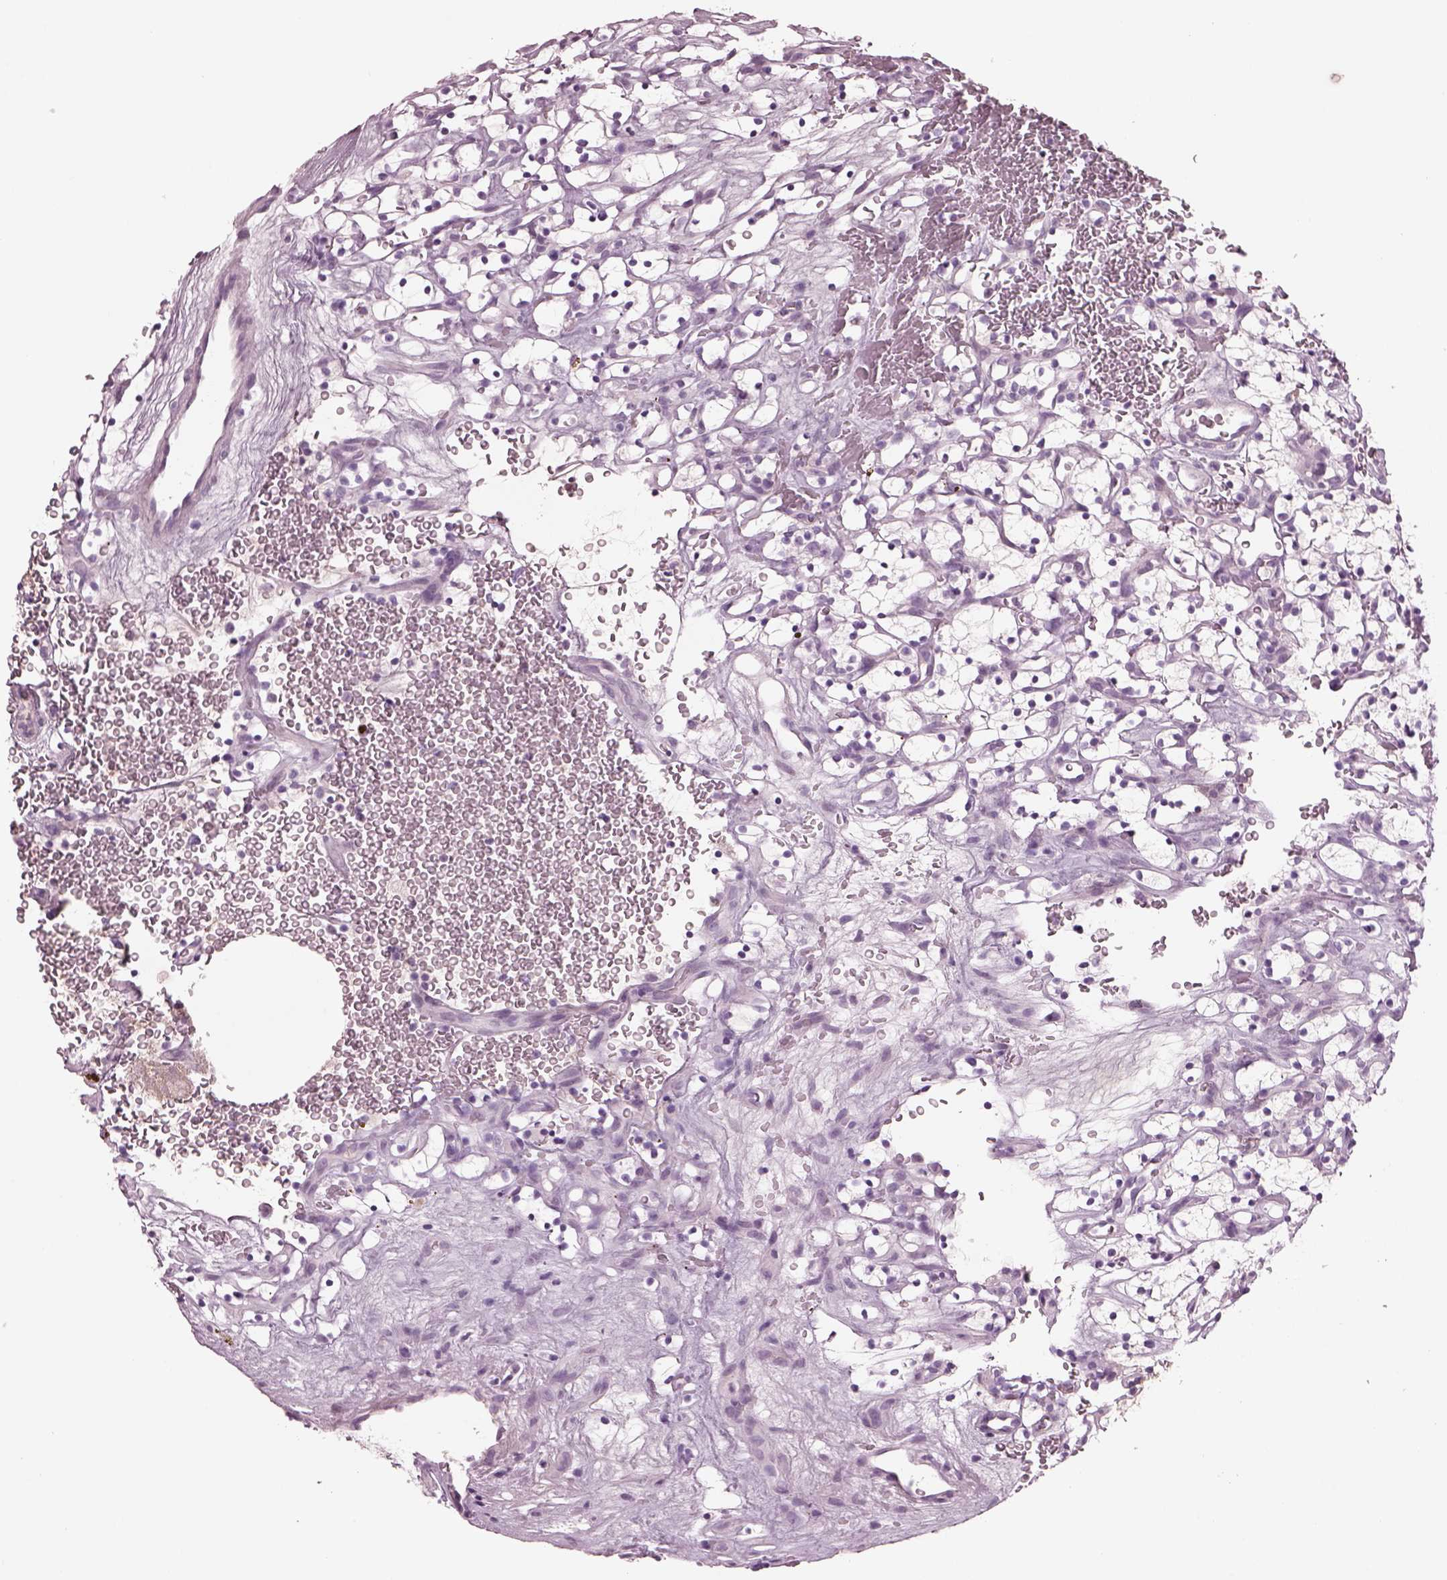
{"staining": {"intensity": "negative", "quantity": "none", "location": "none"}, "tissue": "renal cancer", "cell_type": "Tumor cells", "image_type": "cancer", "snomed": [{"axis": "morphology", "description": "Adenocarcinoma, NOS"}, {"axis": "topography", "description": "Kidney"}], "caption": "A photomicrograph of human renal cancer is negative for staining in tumor cells.", "gene": "CYLC1", "patient": {"sex": "female", "age": 64}}